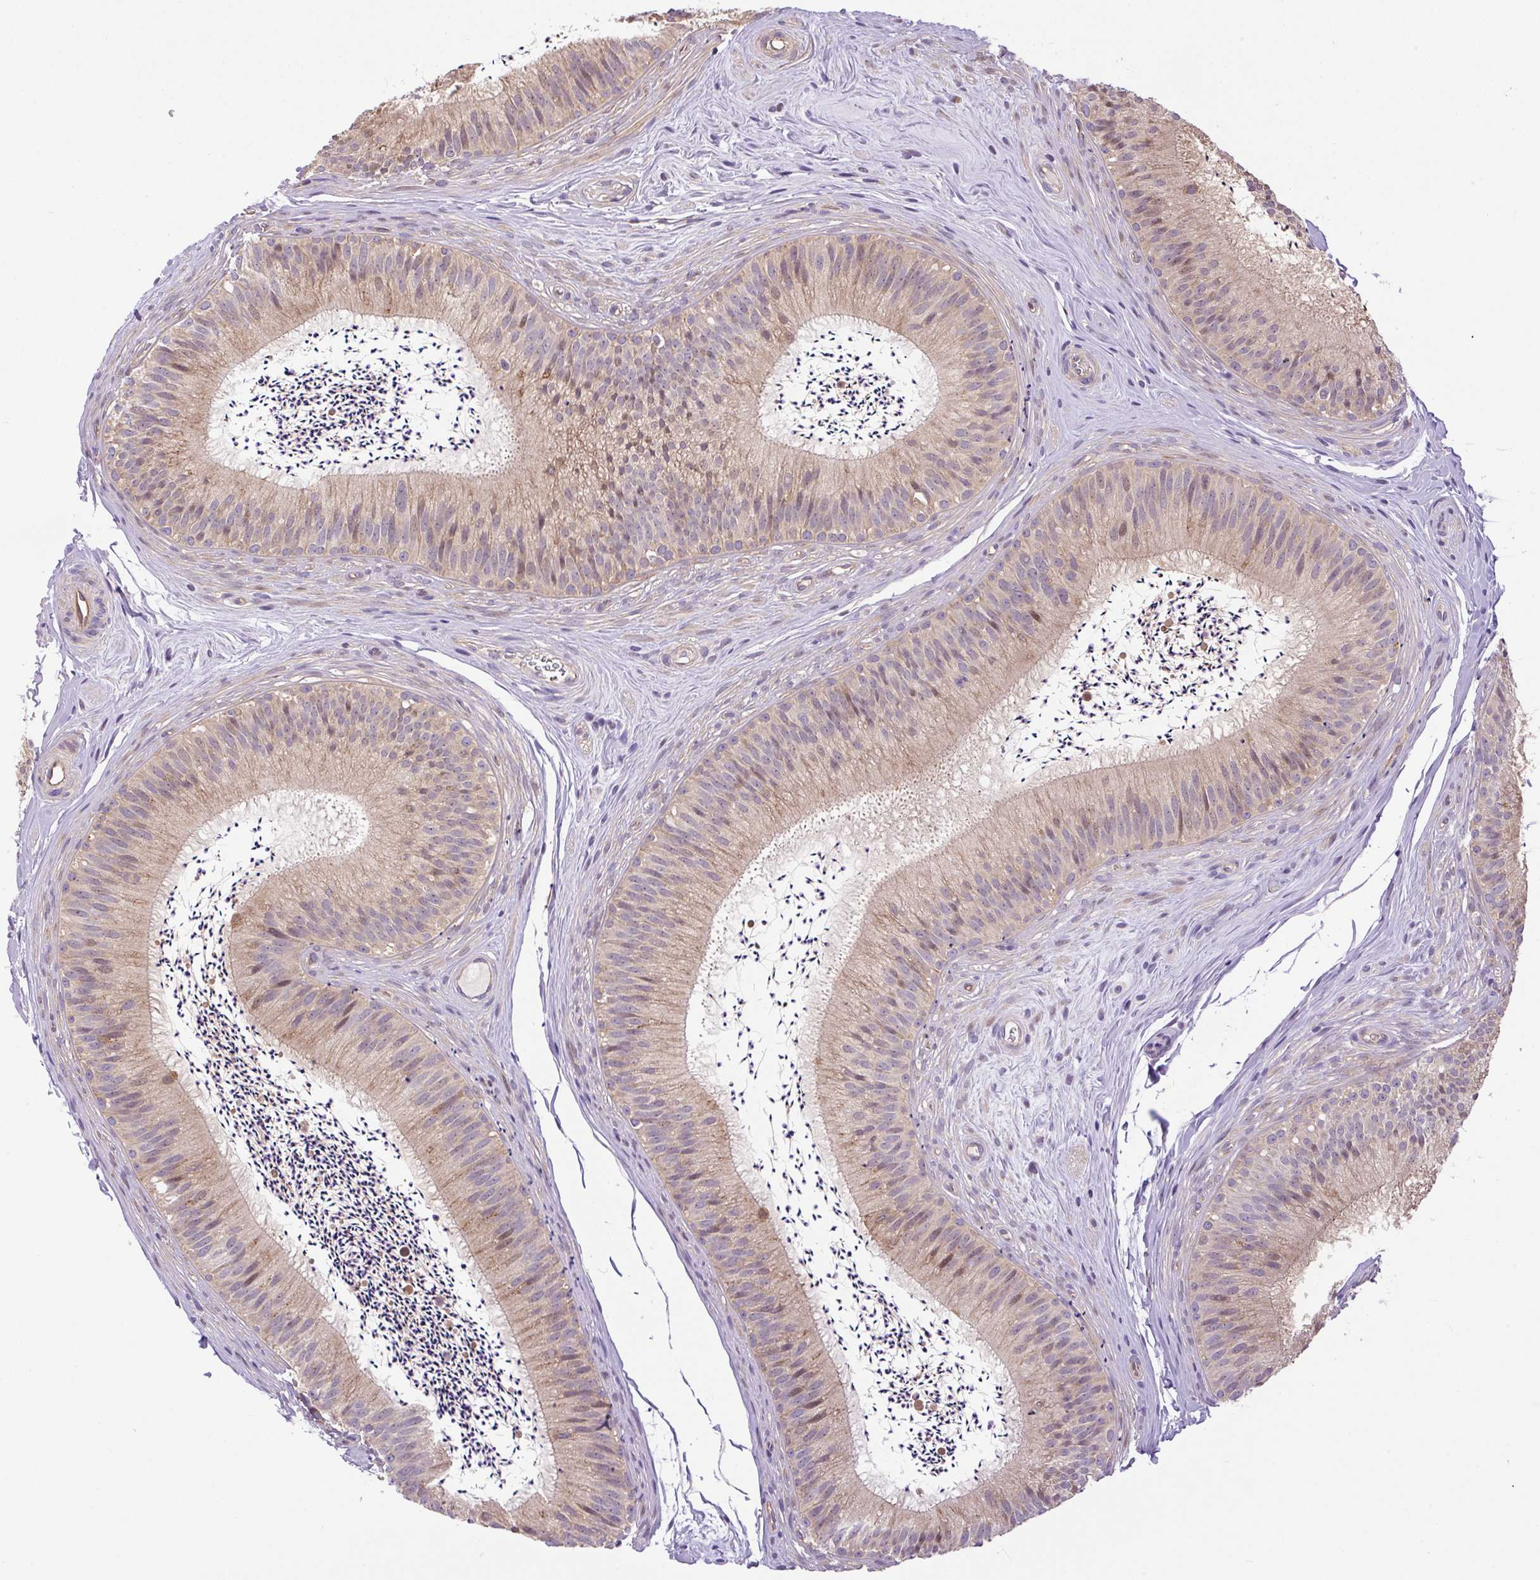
{"staining": {"intensity": "weak", "quantity": "25%-75%", "location": "cytoplasmic/membranous"}, "tissue": "epididymis", "cell_type": "Glandular cells", "image_type": "normal", "snomed": [{"axis": "morphology", "description": "Normal tissue, NOS"}, {"axis": "topography", "description": "Epididymis"}], "caption": "Protein analysis of unremarkable epididymis reveals weak cytoplasmic/membranous staining in about 25%-75% of glandular cells. (brown staining indicates protein expression, while blue staining denotes nuclei).", "gene": "PPME1", "patient": {"sex": "male", "age": 24}}